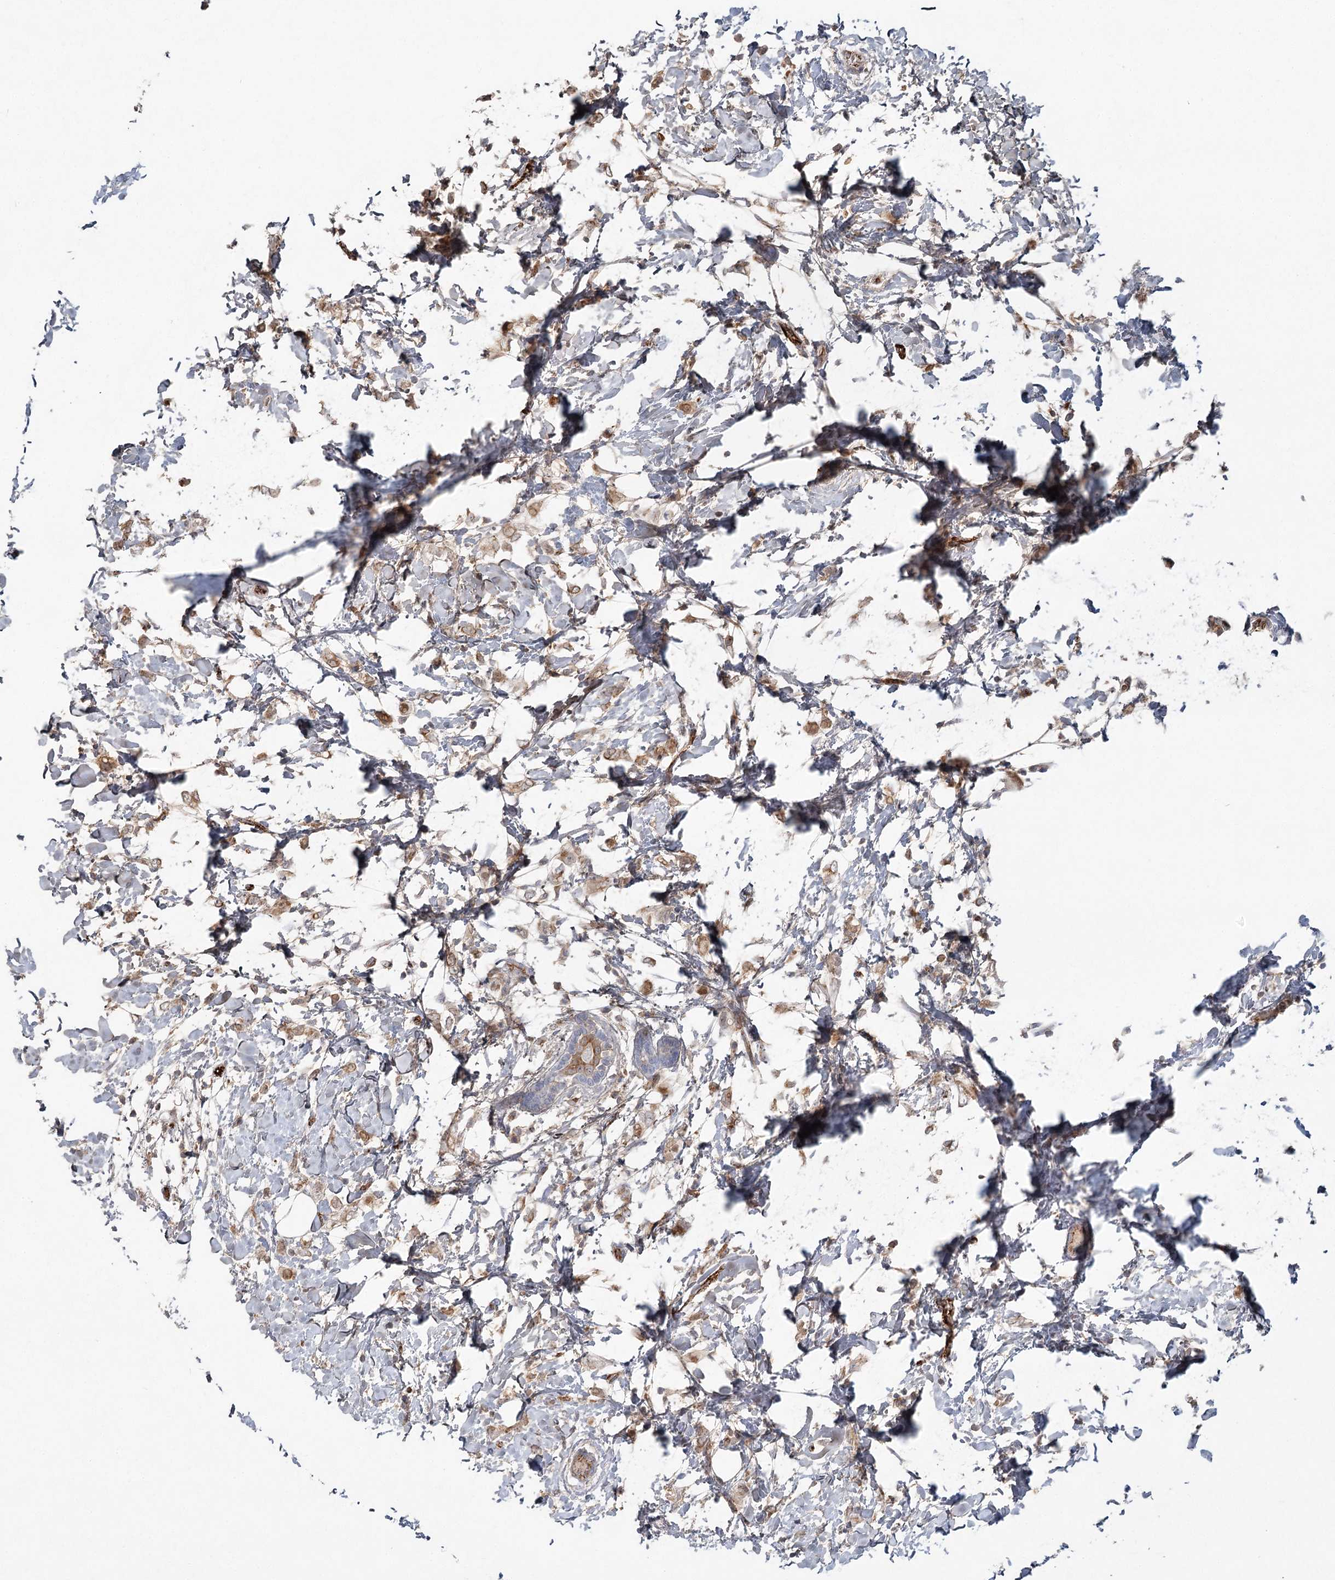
{"staining": {"intensity": "weak", "quantity": ">75%", "location": "cytoplasmic/membranous"}, "tissue": "breast cancer", "cell_type": "Tumor cells", "image_type": "cancer", "snomed": [{"axis": "morphology", "description": "Normal tissue, NOS"}, {"axis": "morphology", "description": "Lobular carcinoma"}, {"axis": "topography", "description": "Breast"}], "caption": "Tumor cells exhibit weak cytoplasmic/membranous positivity in about >75% of cells in breast cancer.", "gene": "KBTBD4", "patient": {"sex": "female", "age": 47}}